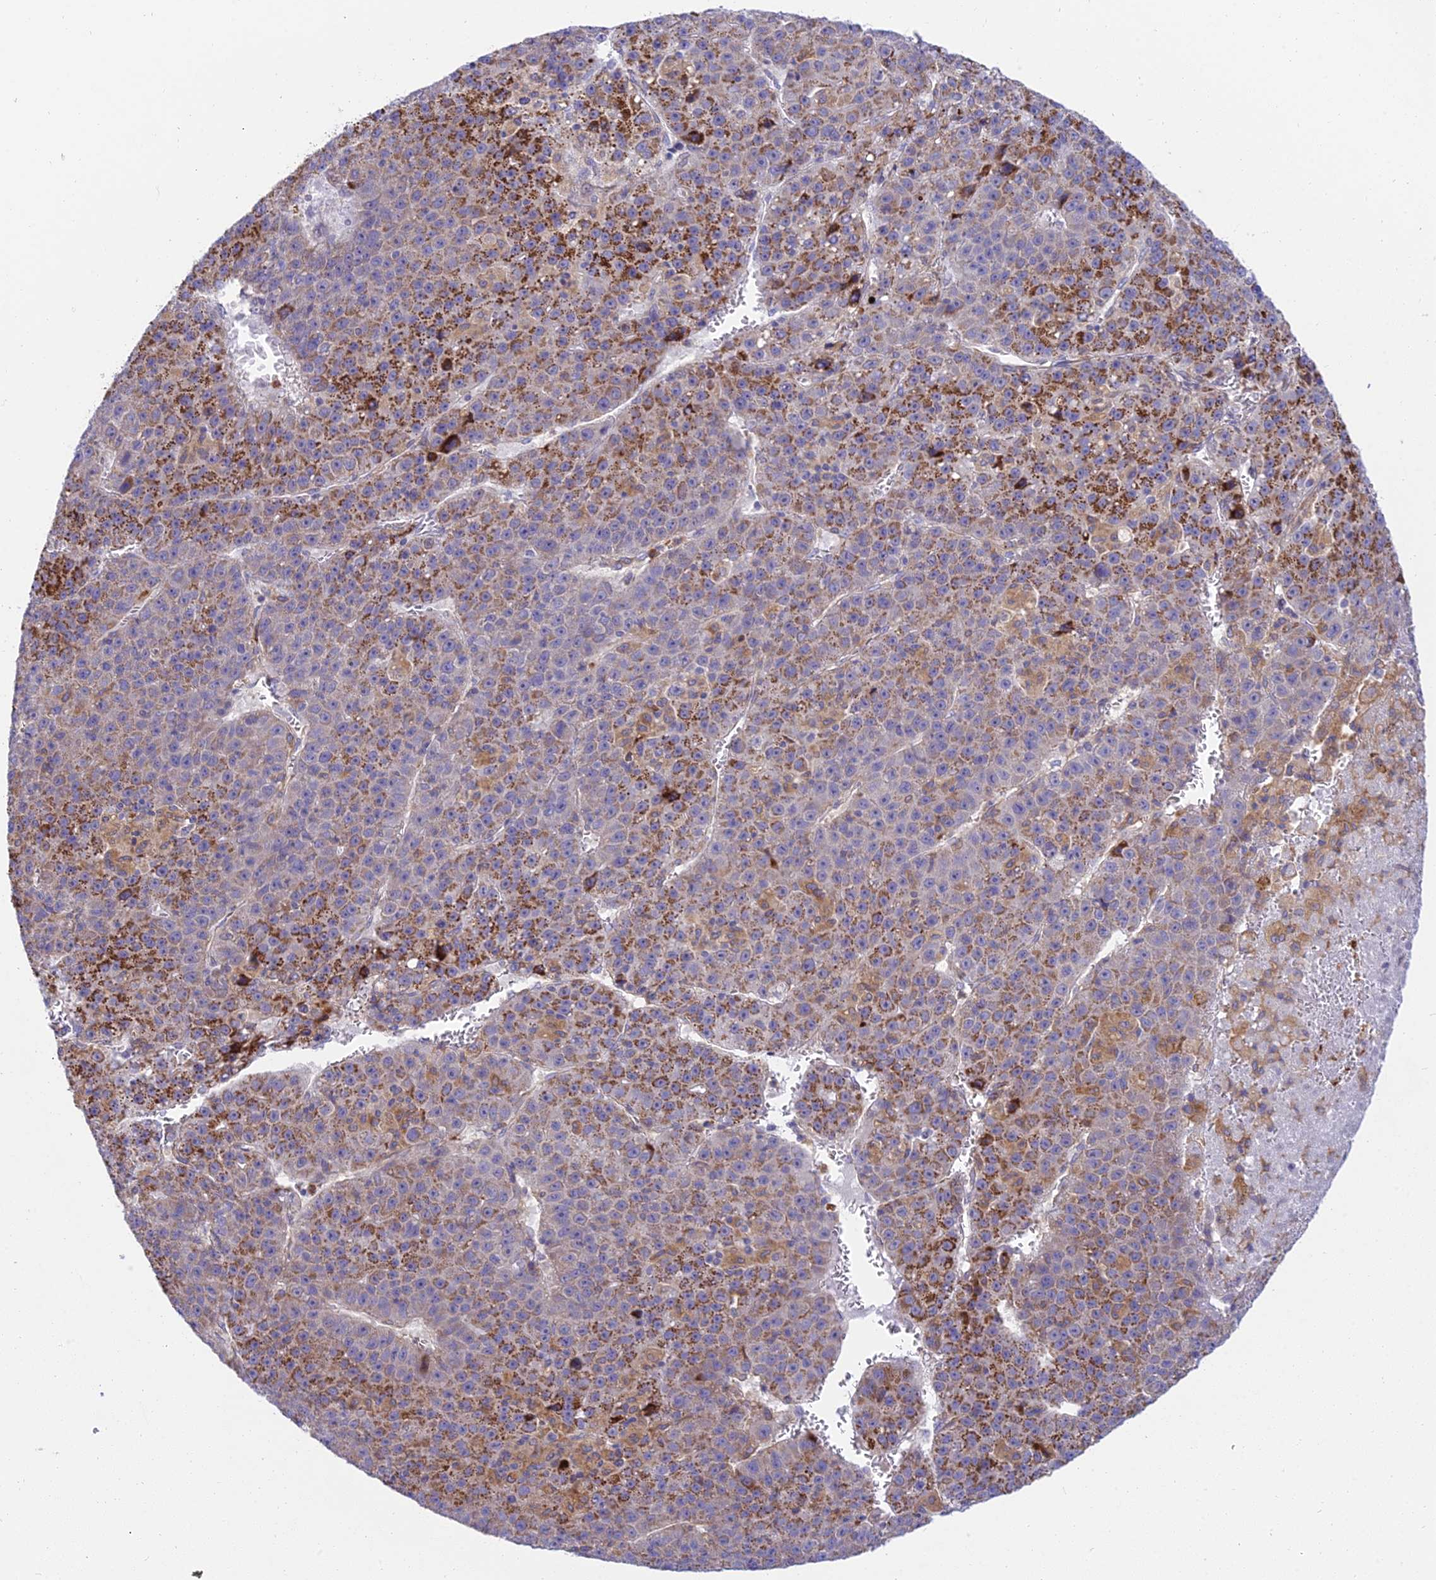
{"staining": {"intensity": "moderate", "quantity": "25%-75%", "location": "cytoplasmic/membranous"}, "tissue": "liver cancer", "cell_type": "Tumor cells", "image_type": "cancer", "snomed": [{"axis": "morphology", "description": "Carcinoma, Hepatocellular, NOS"}, {"axis": "topography", "description": "Liver"}], "caption": "Liver hepatocellular carcinoma stained with DAB (3,3'-diaminobenzidine) immunohistochemistry (IHC) demonstrates medium levels of moderate cytoplasmic/membranous staining in about 25%-75% of tumor cells.", "gene": "CLCN7", "patient": {"sex": "female", "age": 53}}